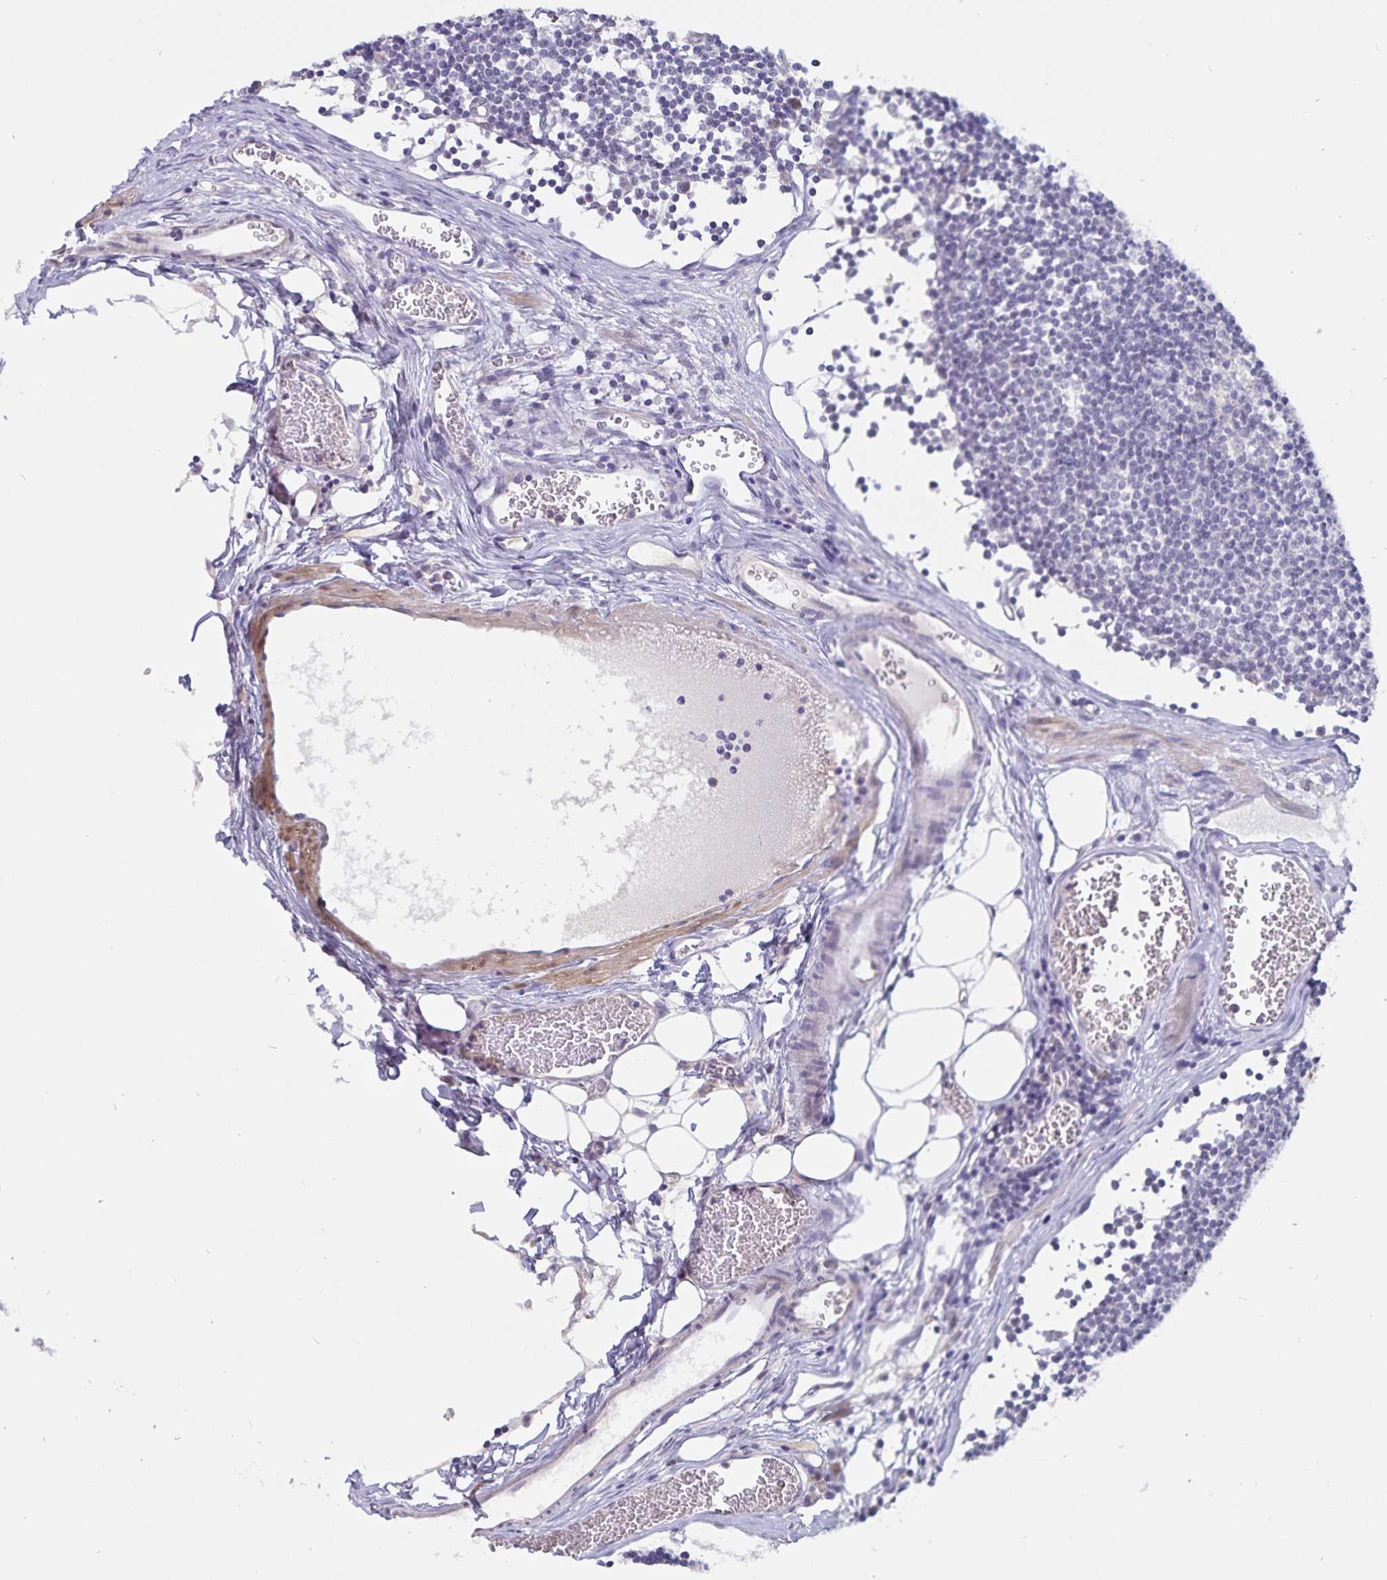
{"staining": {"intensity": "negative", "quantity": "none", "location": "none"}, "tissue": "lymph node", "cell_type": "Germinal center cells", "image_type": "normal", "snomed": [{"axis": "morphology", "description": "Normal tissue, NOS"}, {"axis": "topography", "description": "Lymph node"}], "caption": "High magnification brightfield microscopy of normal lymph node stained with DAB (3,3'-diaminobenzidine) (brown) and counterstained with hematoxylin (blue): germinal center cells show no significant staining. (DAB (3,3'-diaminobenzidine) immunohistochemistry (IHC) with hematoxylin counter stain).", "gene": "ATP2A2", "patient": {"sex": "female", "age": 11}}